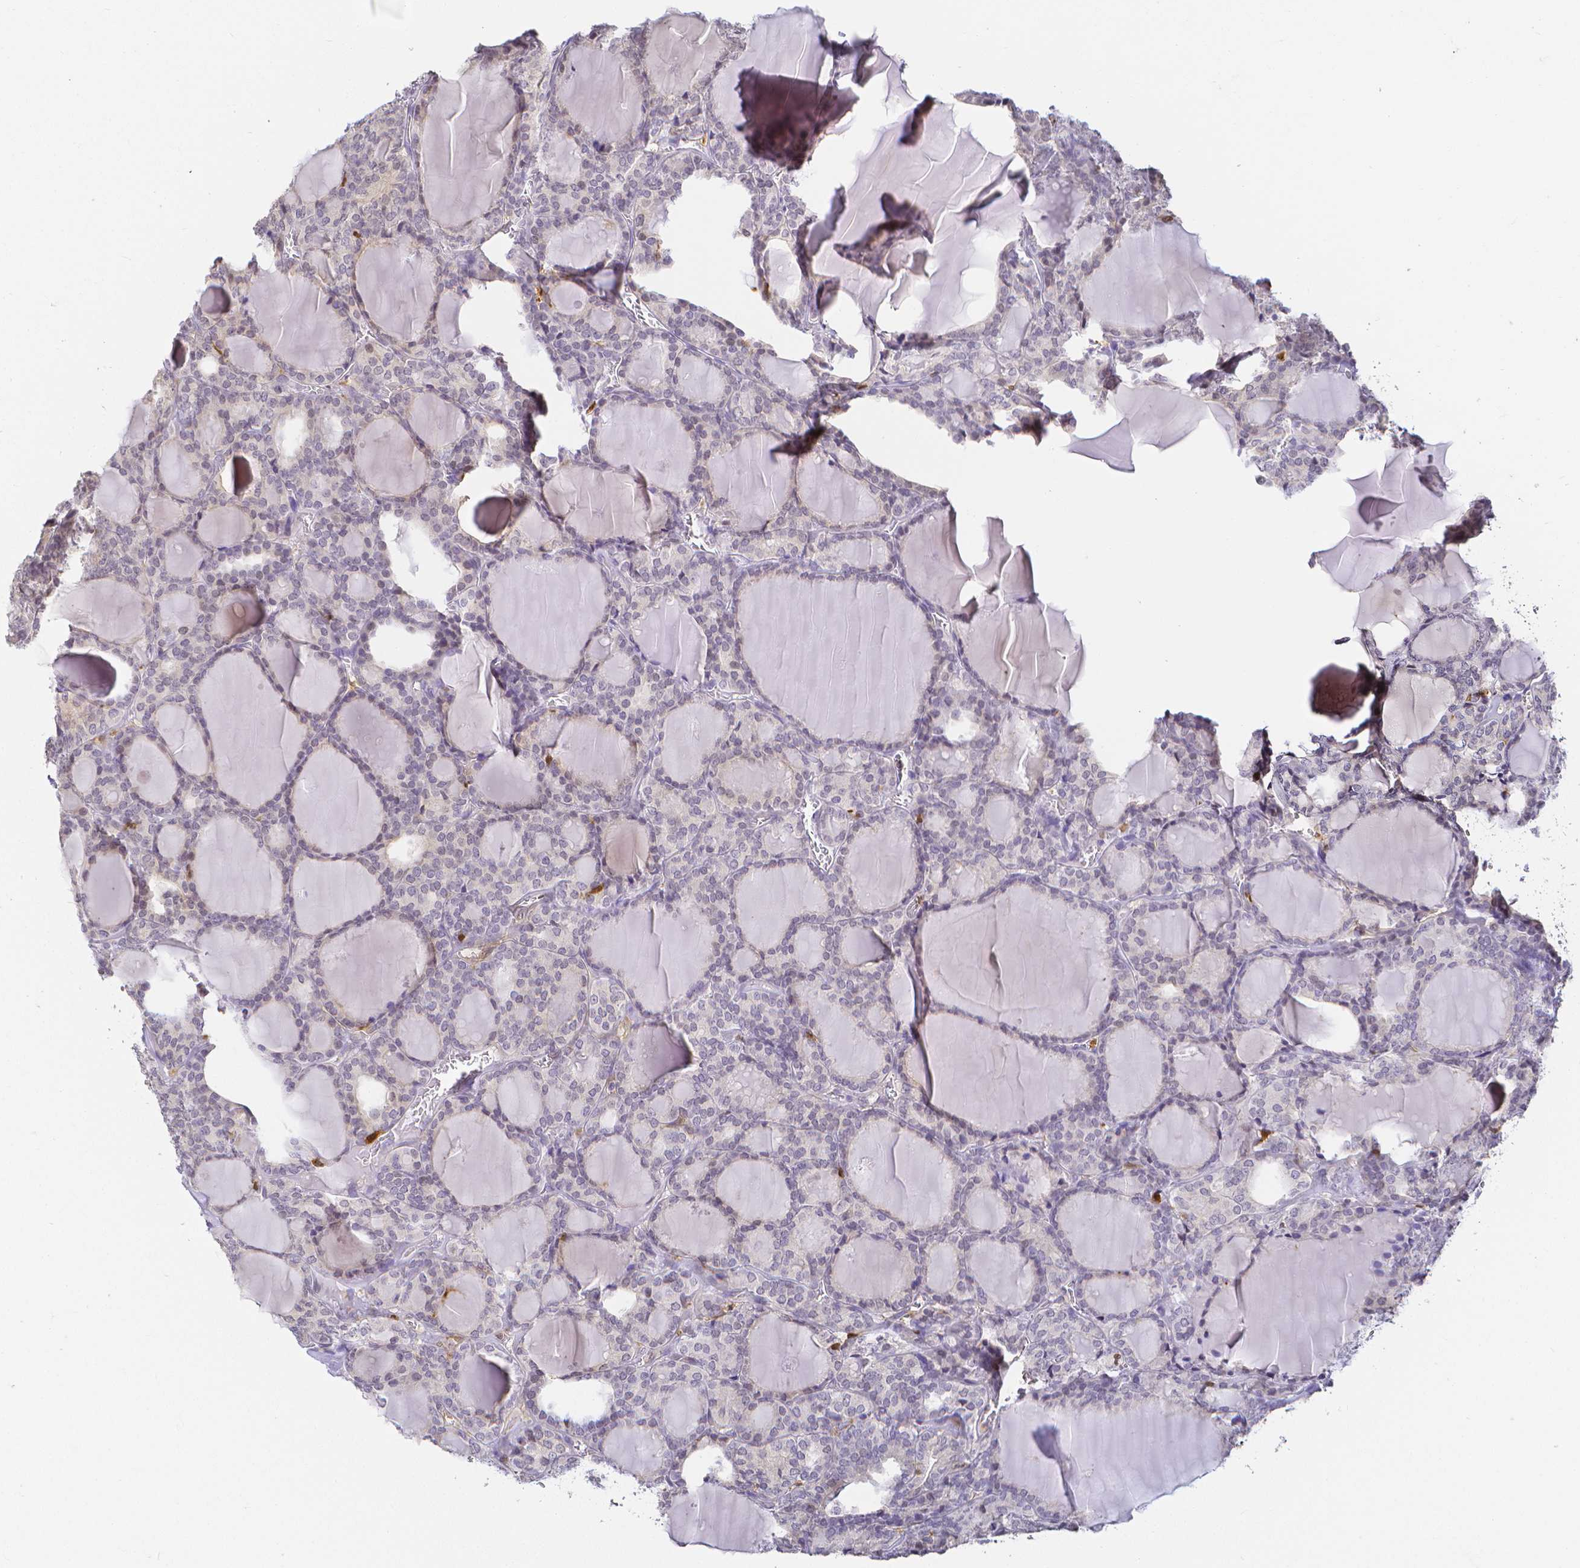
{"staining": {"intensity": "negative", "quantity": "none", "location": "none"}, "tissue": "thyroid cancer", "cell_type": "Tumor cells", "image_type": "cancer", "snomed": [{"axis": "morphology", "description": "Follicular adenoma carcinoma, NOS"}, {"axis": "topography", "description": "Thyroid gland"}], "caption": "There is no significant expression in tumor cells of follicular adenoma carcinoma (thyroid).", "gene": "COTL1", "patient": {"sex": "male", "age": 74}}